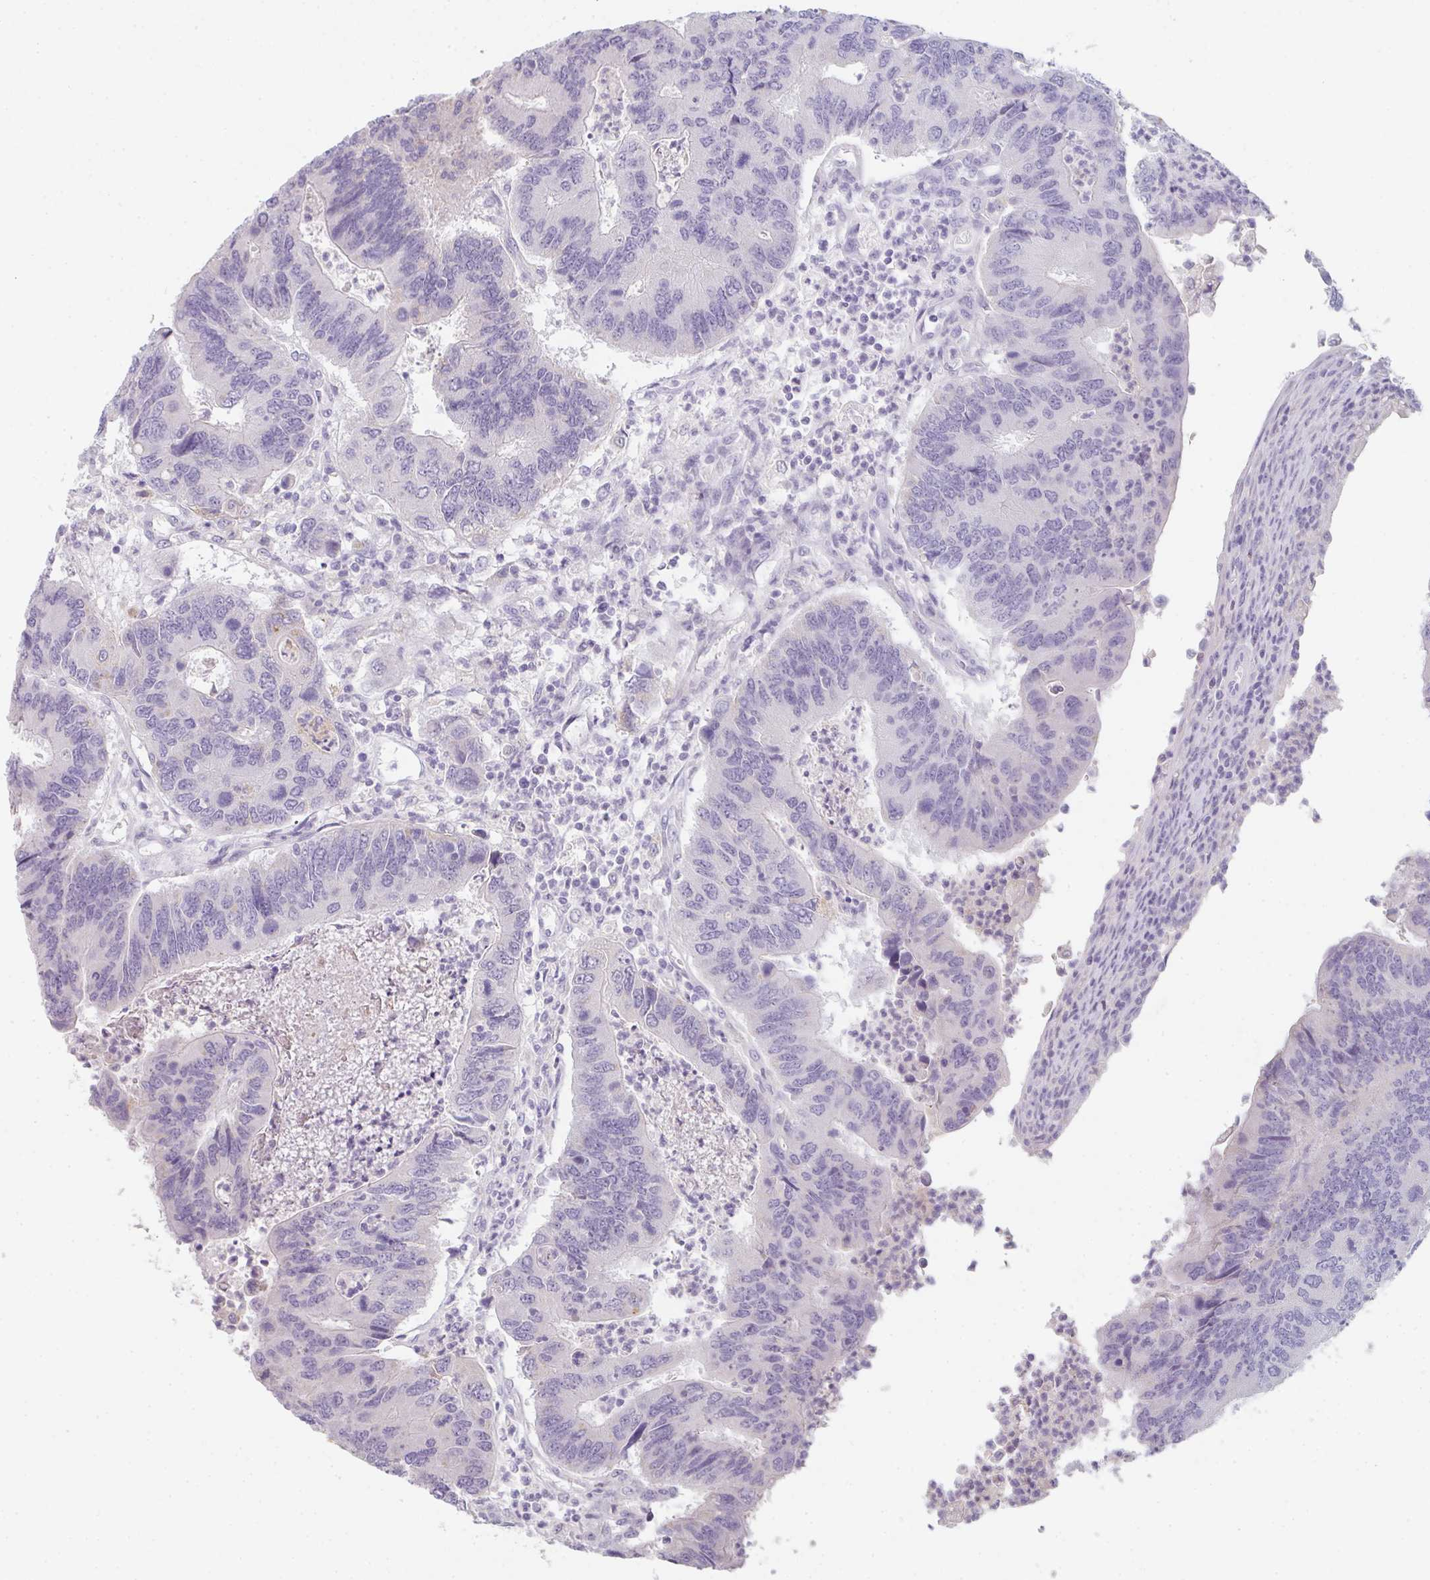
{"staining": {"intensity": "negative", "quantity": "none", "location": "none"}, "tissue": "colorectal cancer", "cell_type": "Tumor cells", "image_type": "cancer", "snomed": [{"axis": "morphology", "description": "Adenocarcinoma, NOS"}, {"axis": "topography", "description": "Colon"}], "caption": "A histopathology image of colorectal adenocarcinoma stained for a protein demonstrates no brown staining in tumor cells.", "gene": "C1QTNF8", "patient": {"sex": "female", "age": 67}}